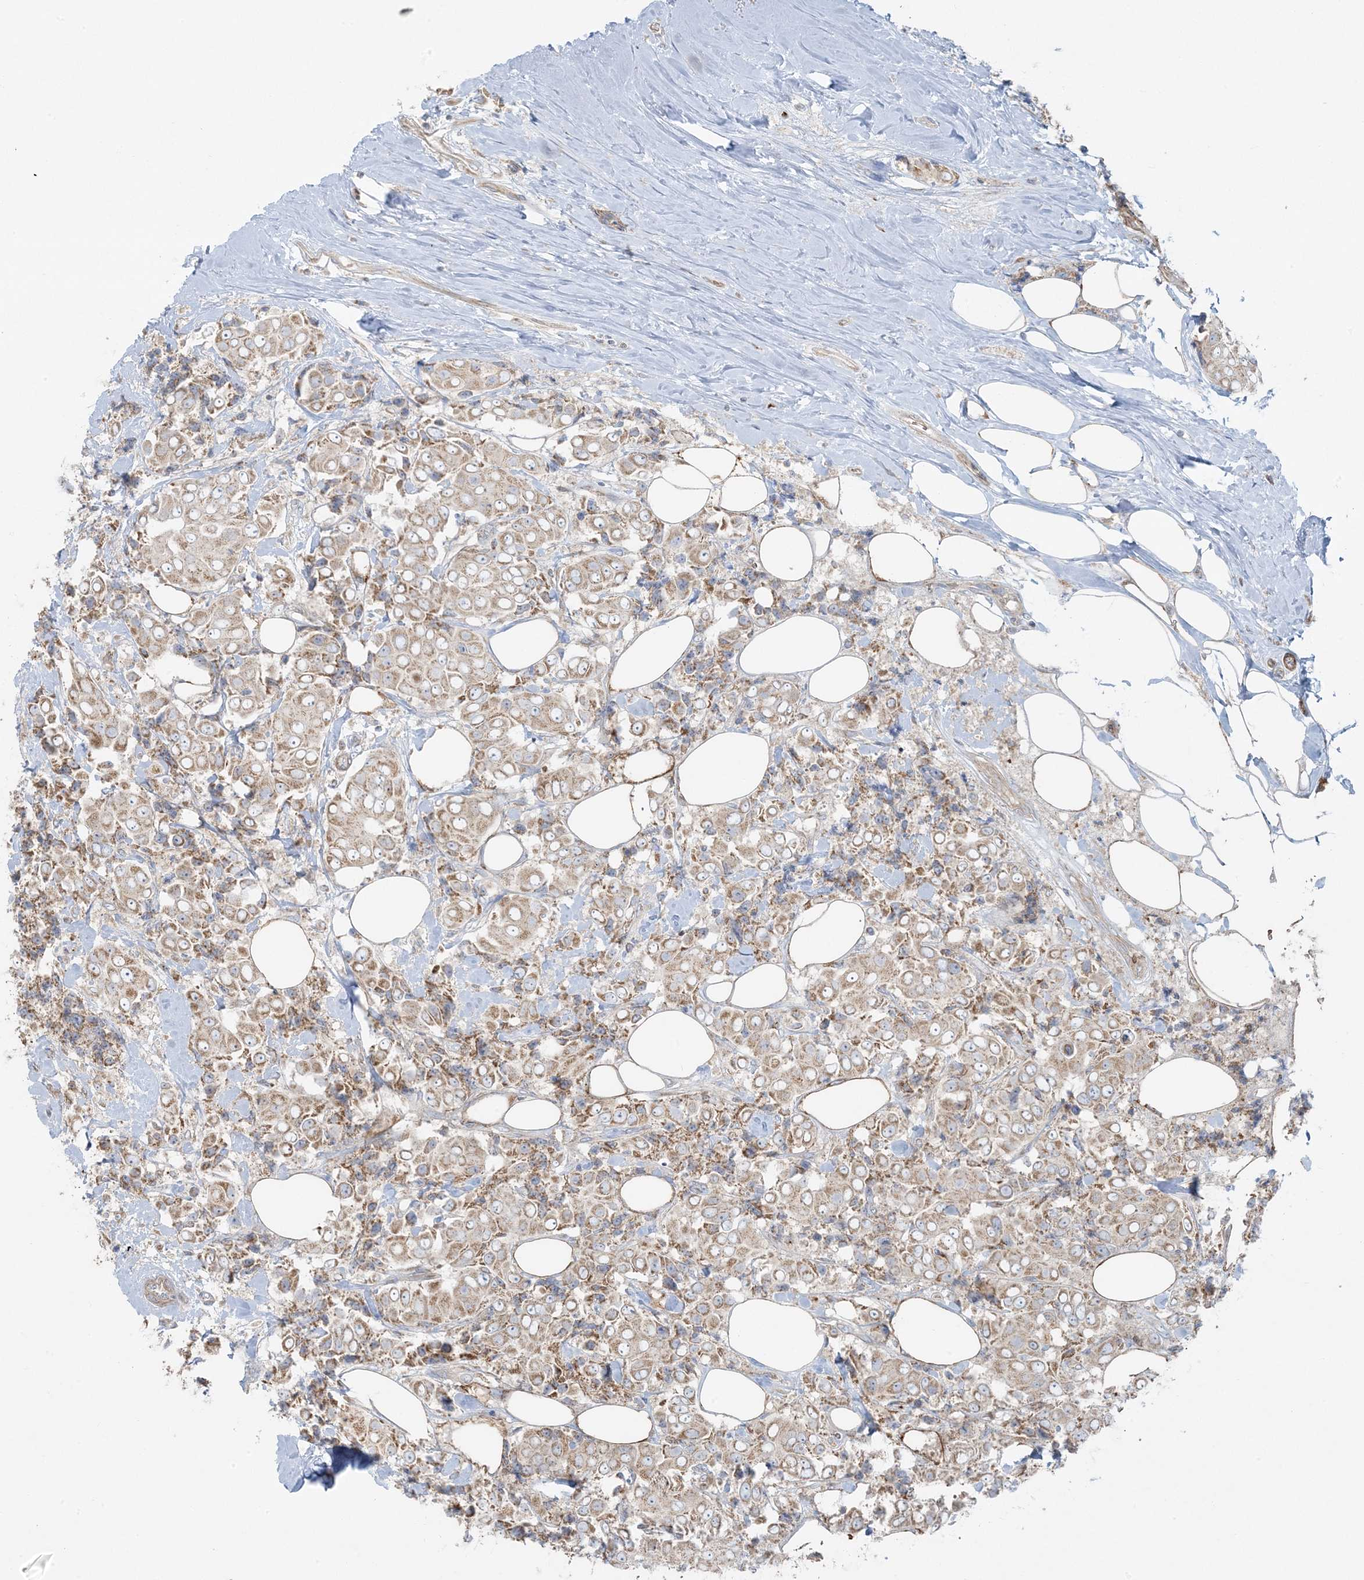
{"staining": {"intensity": "weak", "quantity": ">75%", "location": "cytoplasmic/membranous"}, "tissue": "breast cancer", "cell_type": "Tumor cells", "image_type": "cancer", "snomed": [{"axis": "morphology", "description": "Normal tissue, NOS"}, {"axis": "morphology", "description": "Duct carcinoma"}, {"axis": "topography", "description": "Breast"}], "caption": "Immunohistochemical staining of breast cancer (invasive ductal carcinoma) shows low levels of weak cytoplasmic/membranous protein staining in approximately >75% of tumor cells.", "gene": "PIK3R4", "patient": {"sex": "female", "age": 39}}